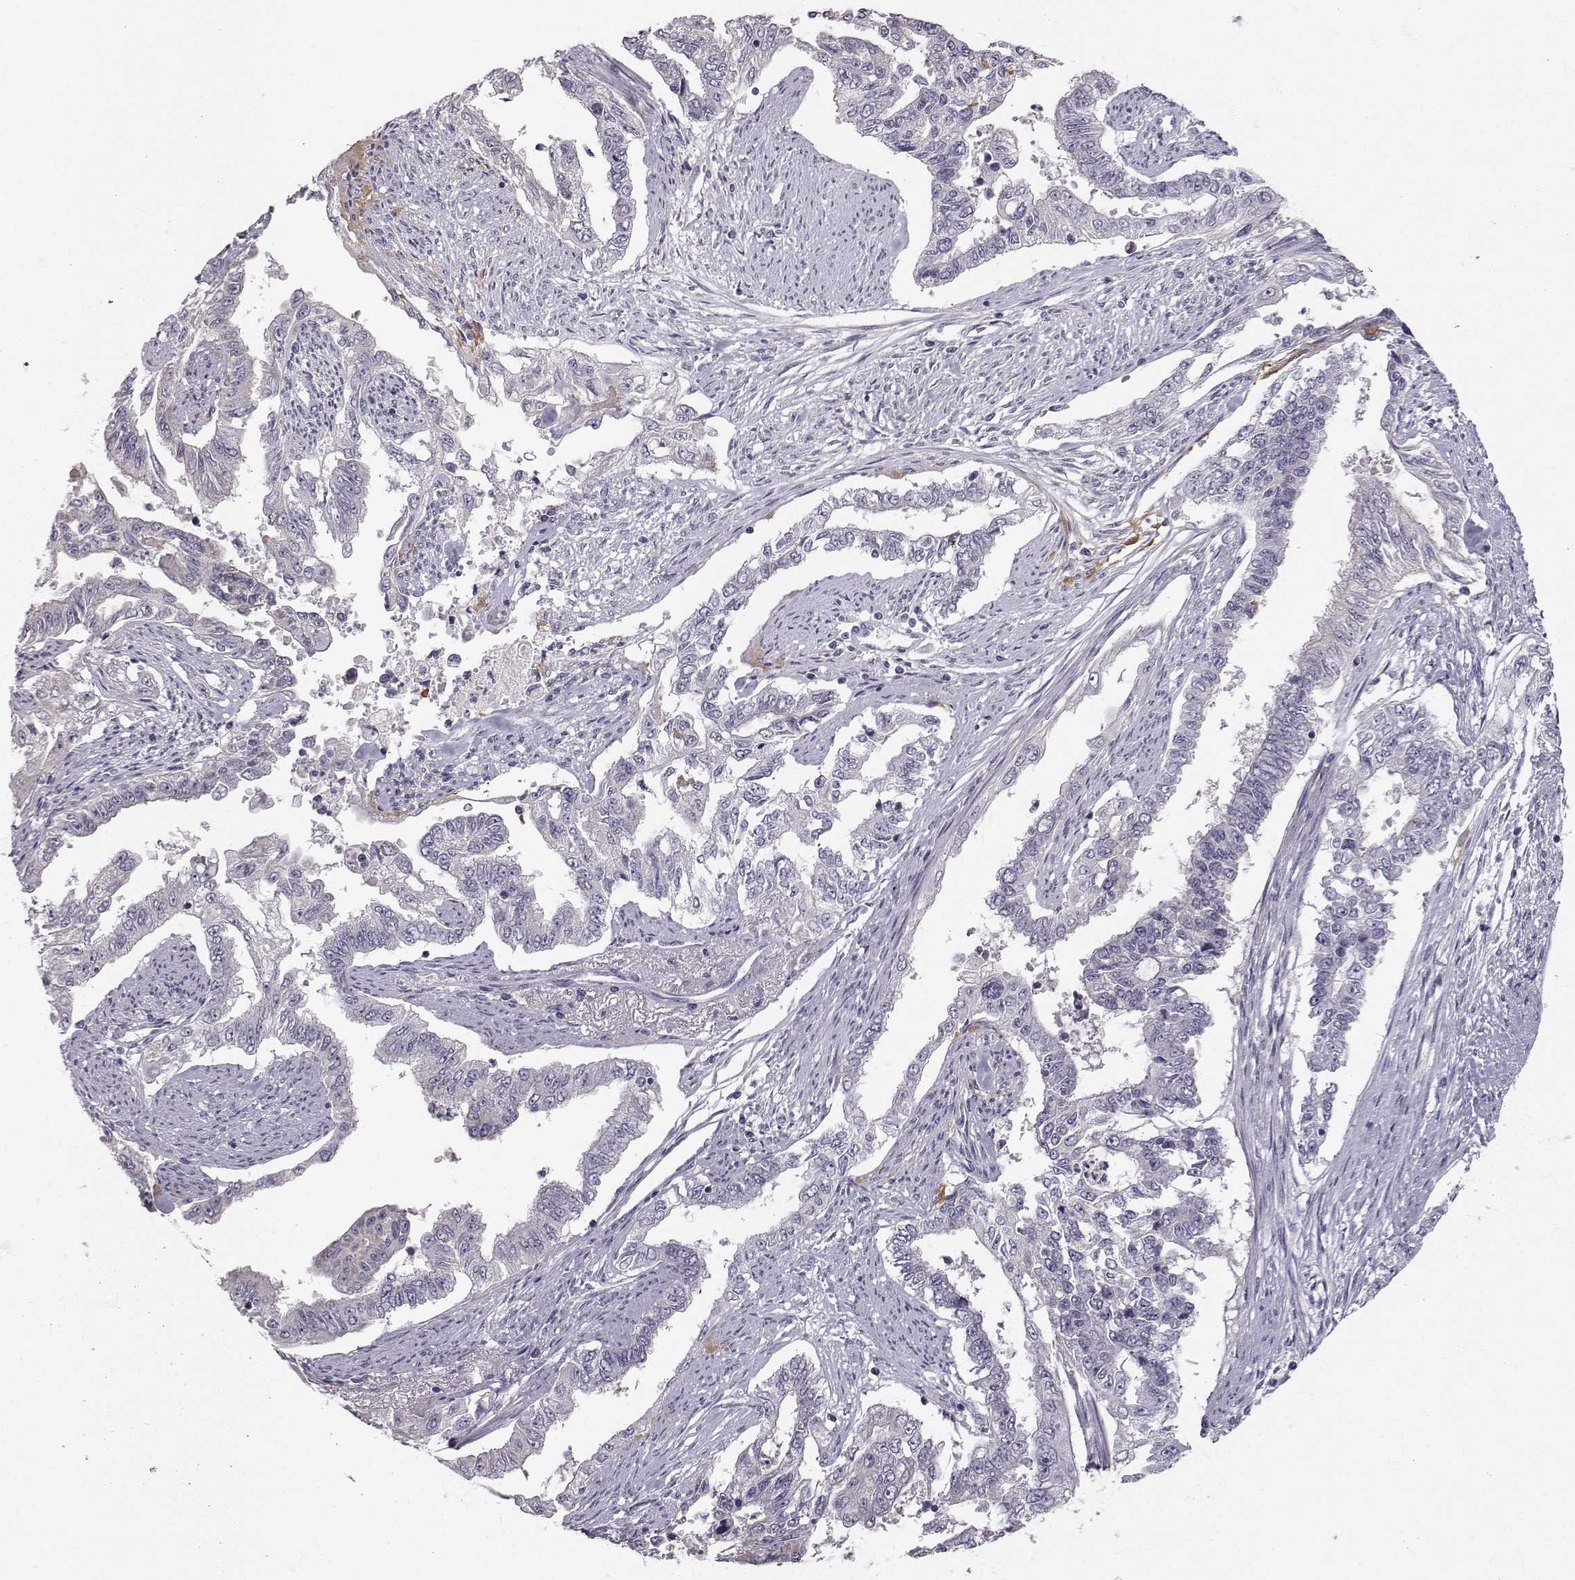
{"staining": {"intensity": "negative", "quantity": "none", "location": "none"}, "tissue": "endometrial cancer", "cell_type": "Tumor cells", "image_type": "cancer", "snomed": [{"axis": "morphology", "description": "Adenocarcinoma, NOS"}, {"axis": "topography", "description": "Uterus"}], "caption": "Immunohistochemical staining of human endometrial adenocarcinoma displays no significant positivity in tumor cells.", "gene": "ZNF185", "patient": {"sex": "female", "age": 59}}